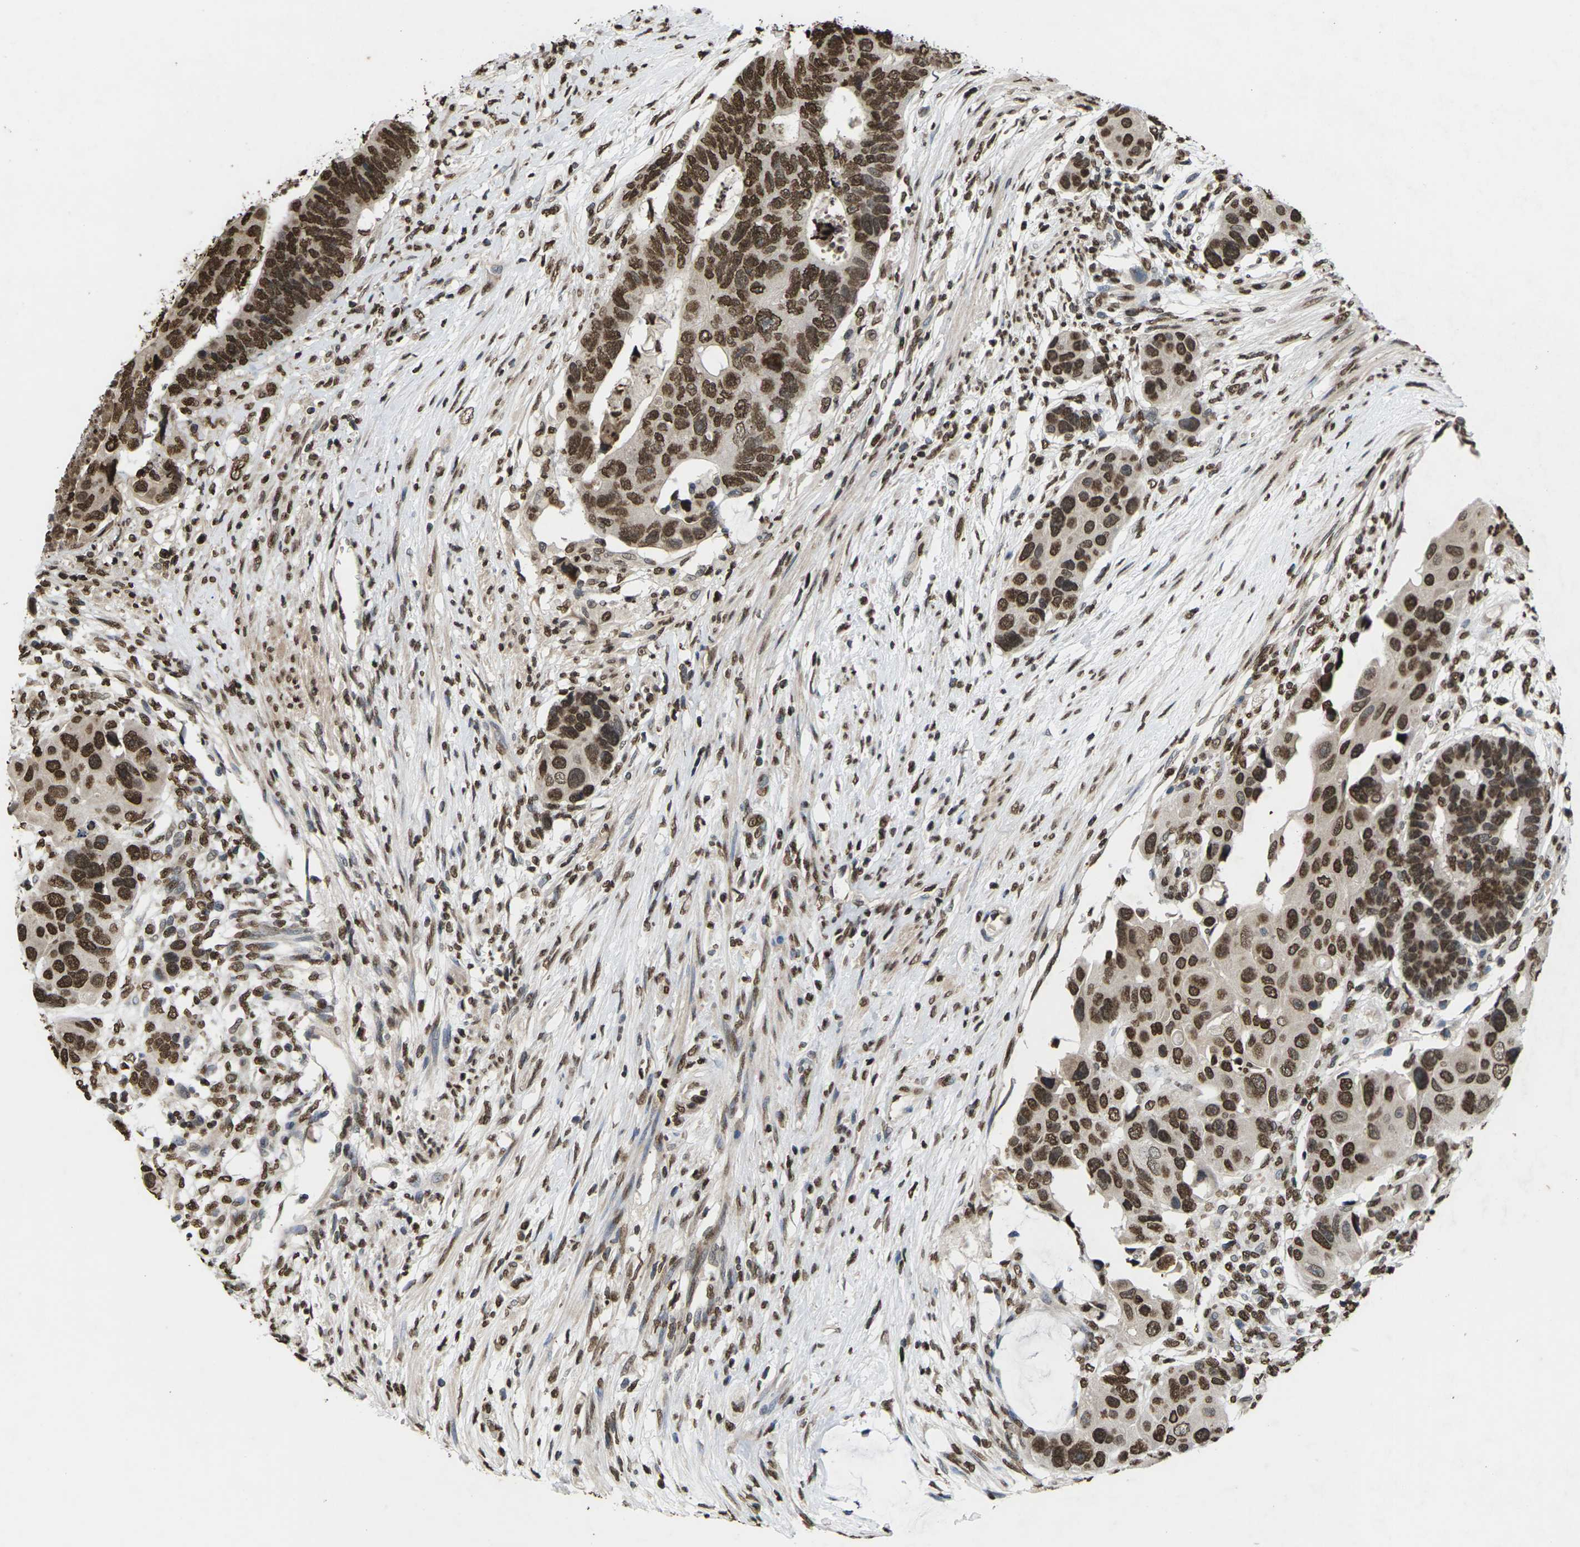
{"staining": {"intensity": "strong", "quantity": ">75%", "location": "nuclear"}, "tissue": "colorectal cancer", "cell_type": "Tumor cells", "image_type": "cancer", "snomed": [{"axis": "morphology", "description": "Adenocarcinoma, NOS"}, {"axis": "topography", "description": "Rectum"}], "caption": "Colorectal cancer stained with immunohistochemistry displays strong nuclear staining in about >75% of tumor cells. The staining was performed using DAB to visualize the protein expression in brown, while the nuclei were stained in blue with hematoxylin (Magnification: 20x).", "gene": "EMSY", "patient": {"sex": "male", "age": 51}}